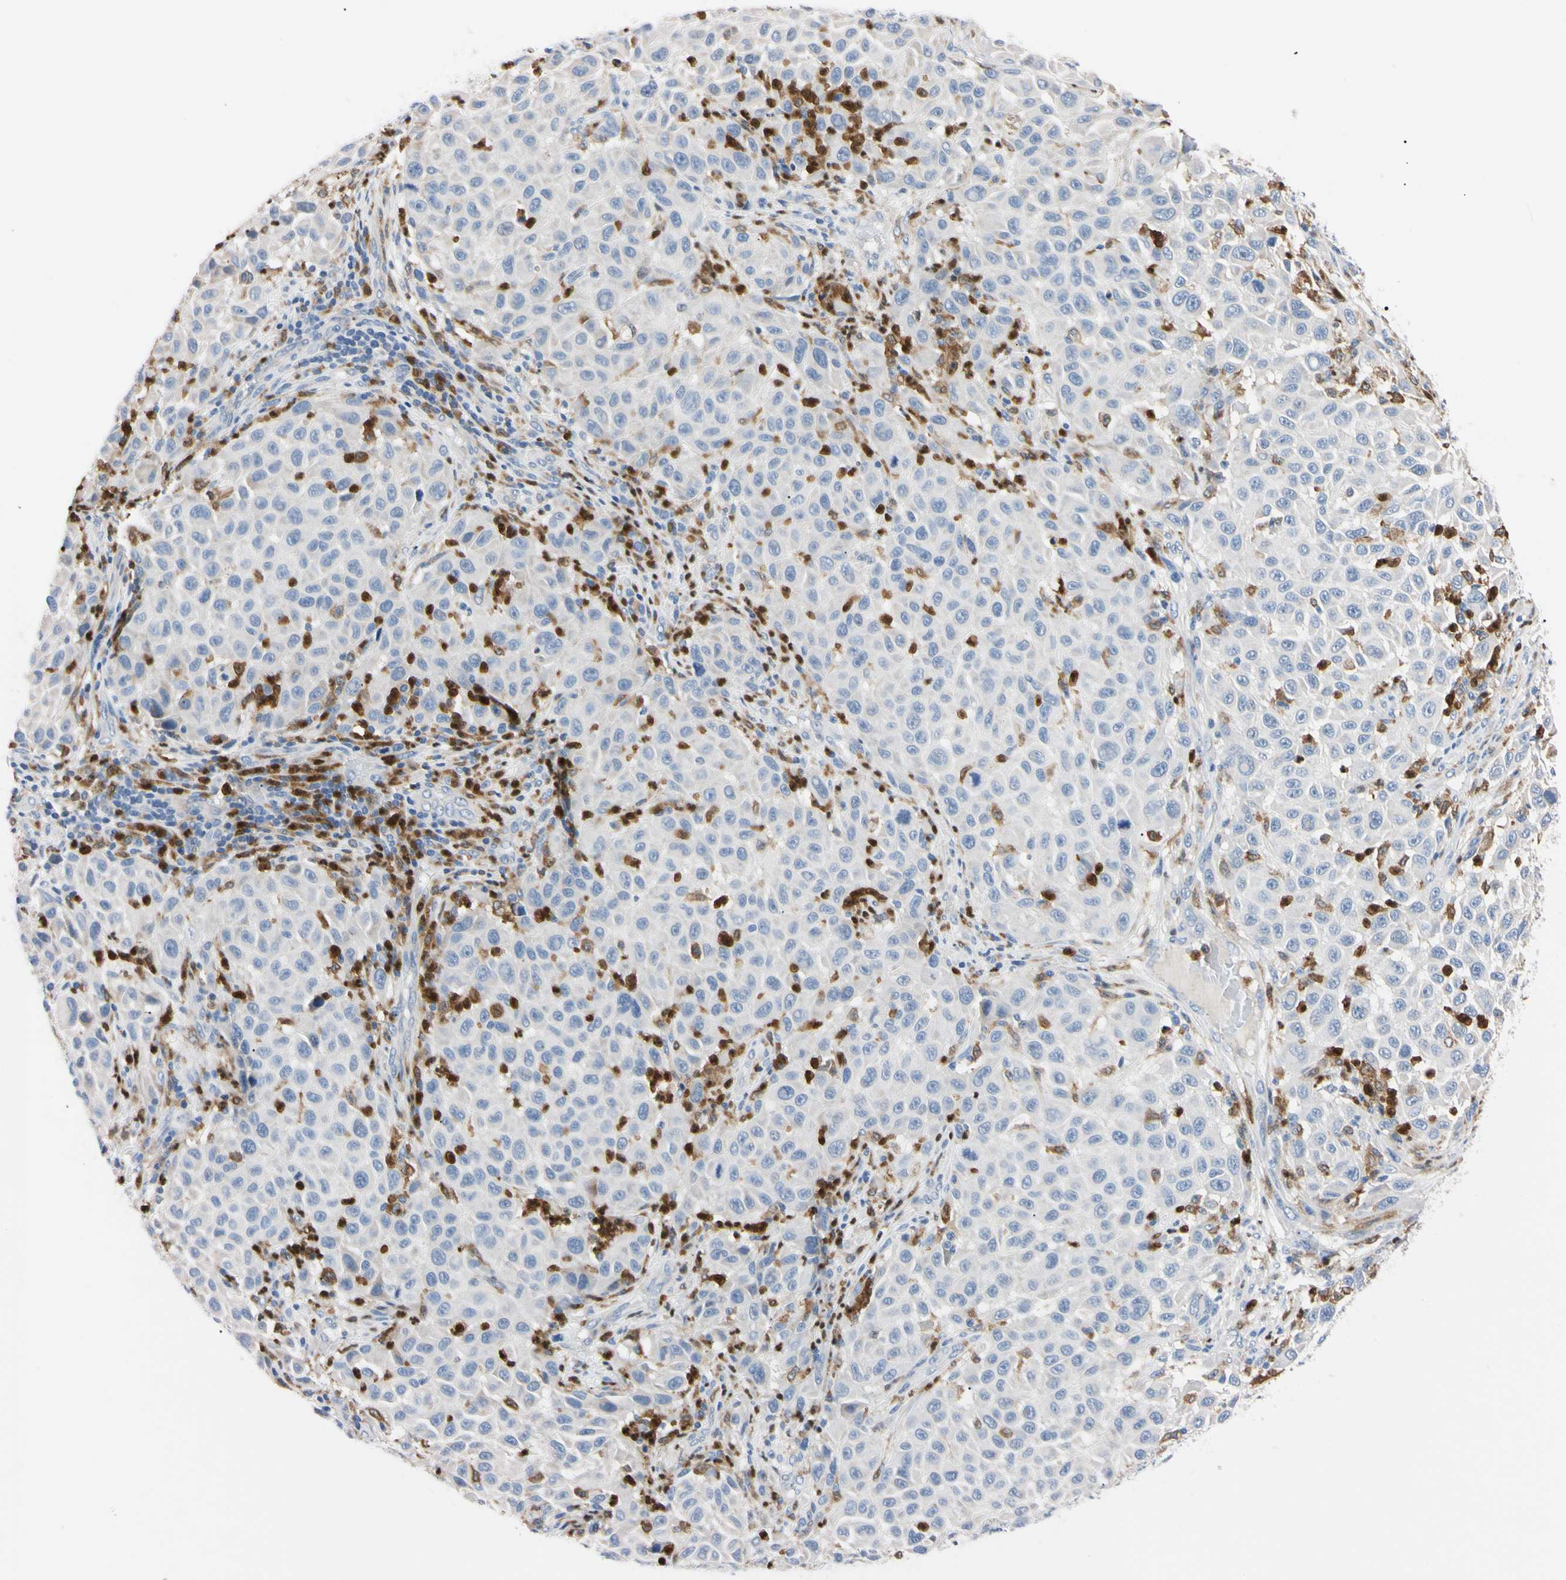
{"staining": {"intensity": "negative", "quantity": "none", "location": "none"}, "tissue": "melanoma", "cell_type": "Tumor cells", "image_type": "cancer", "snomed": [{"axis": "morphology", "description": "Malignant melanoma, Metastatic site"}, {"axis": "topography", "description": "Lymph node"}], "caption": "Immunohistochemical staining of human melanoma demonstrates no significant staining in tumor cells.", "gene": "NCF4", "patient": {"sex": "male", "age": 61}}